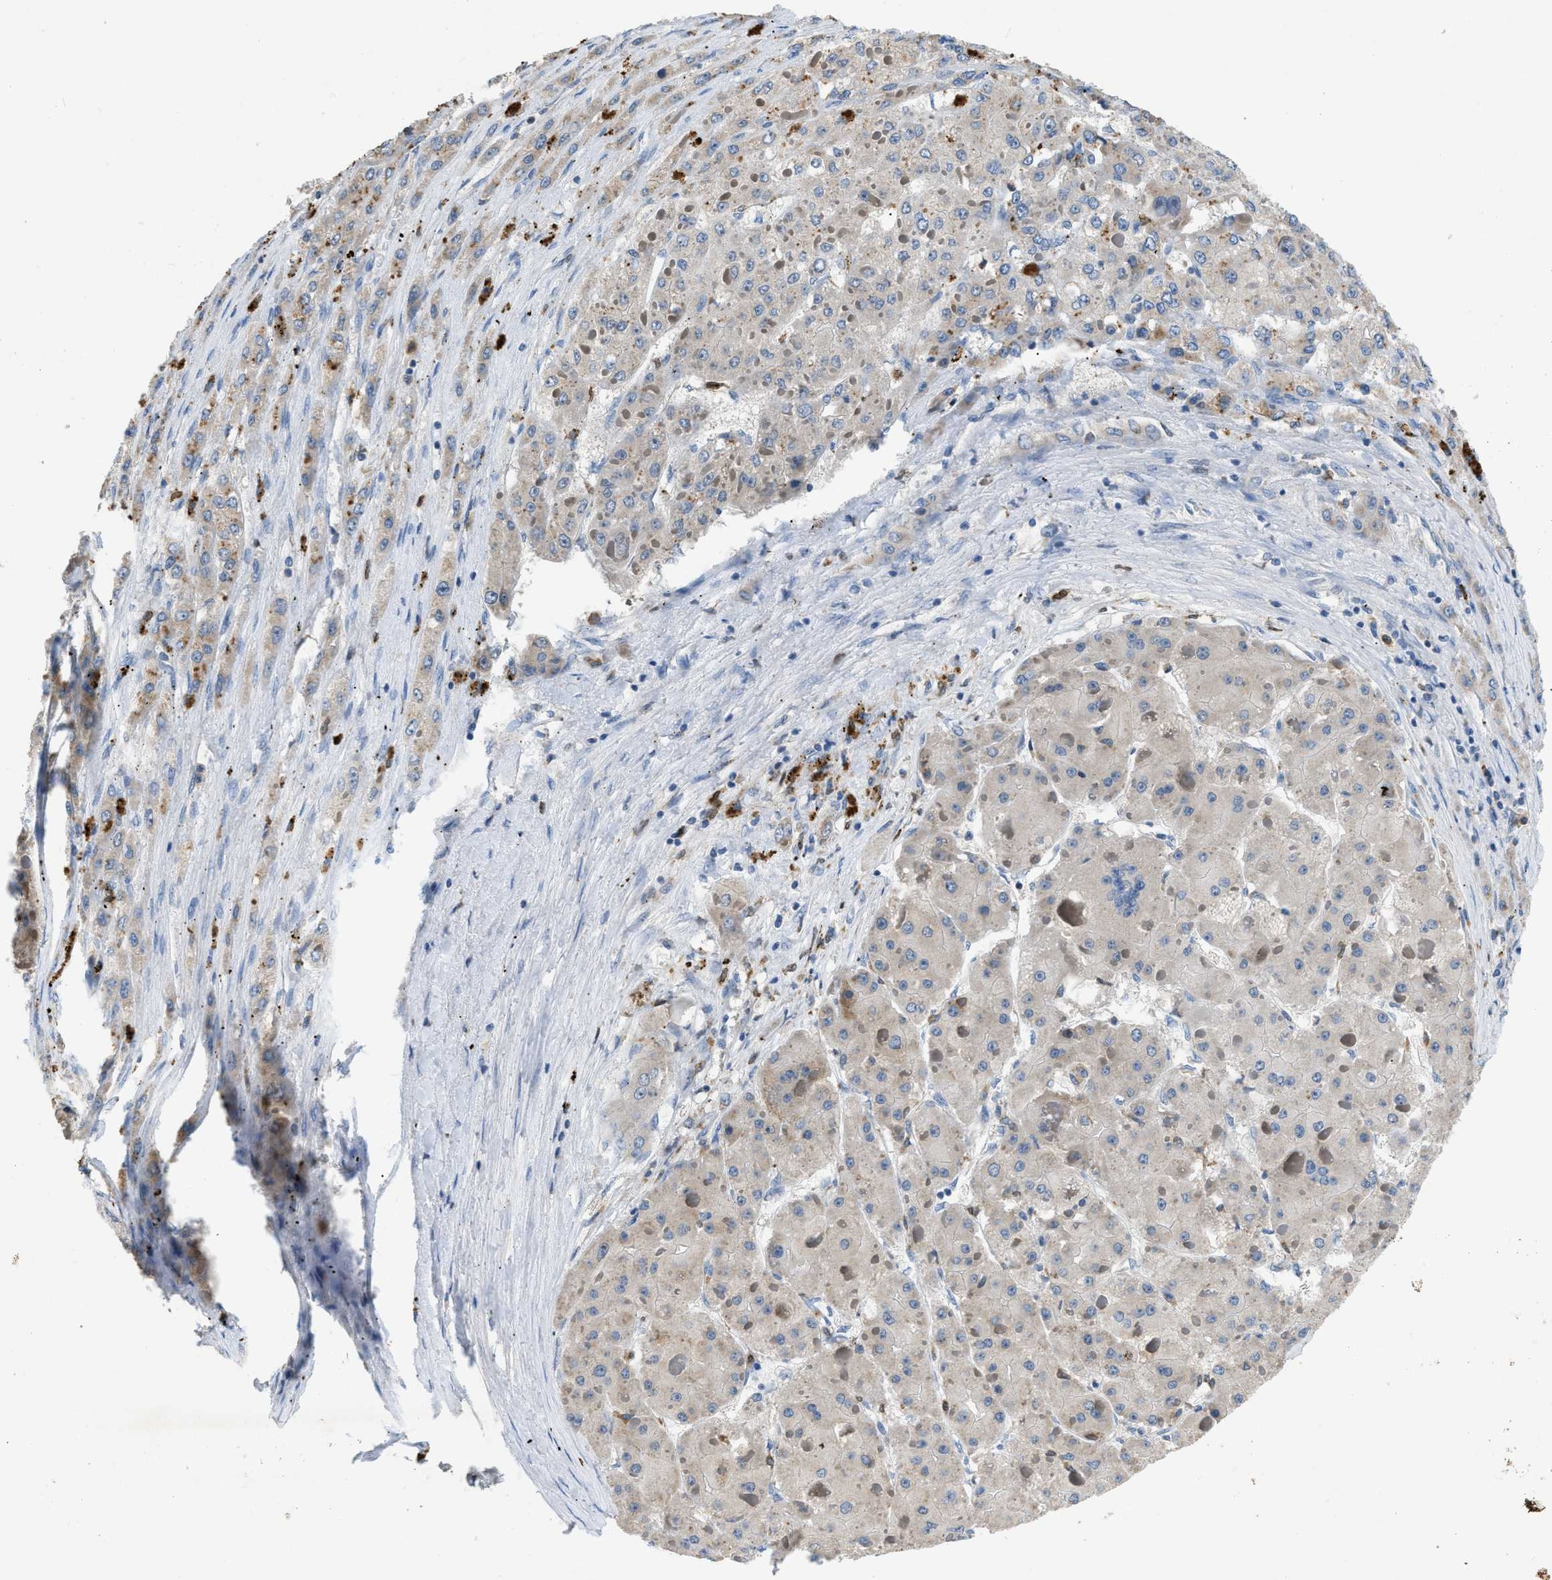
{"staining": {"intensity": "weak", "quantity": "<25%", "location": "cytoplasmic/membranous"}, "tissue": "liver cancer", "cell_type": "Tumor cells", "image_type": "cancer", "snomed": [{"axis": "morphology", "description": "Carcinoma, Hepatocellular, NOS"}, {"axis": "topography", "description": "Liver"}], "caption": "A photomicrograph of human liver hepatocellular carcinoma is negative for staining in tumor cells.", "gene": "TOMM34", "patient": {"sex": "female", "age": 73}}